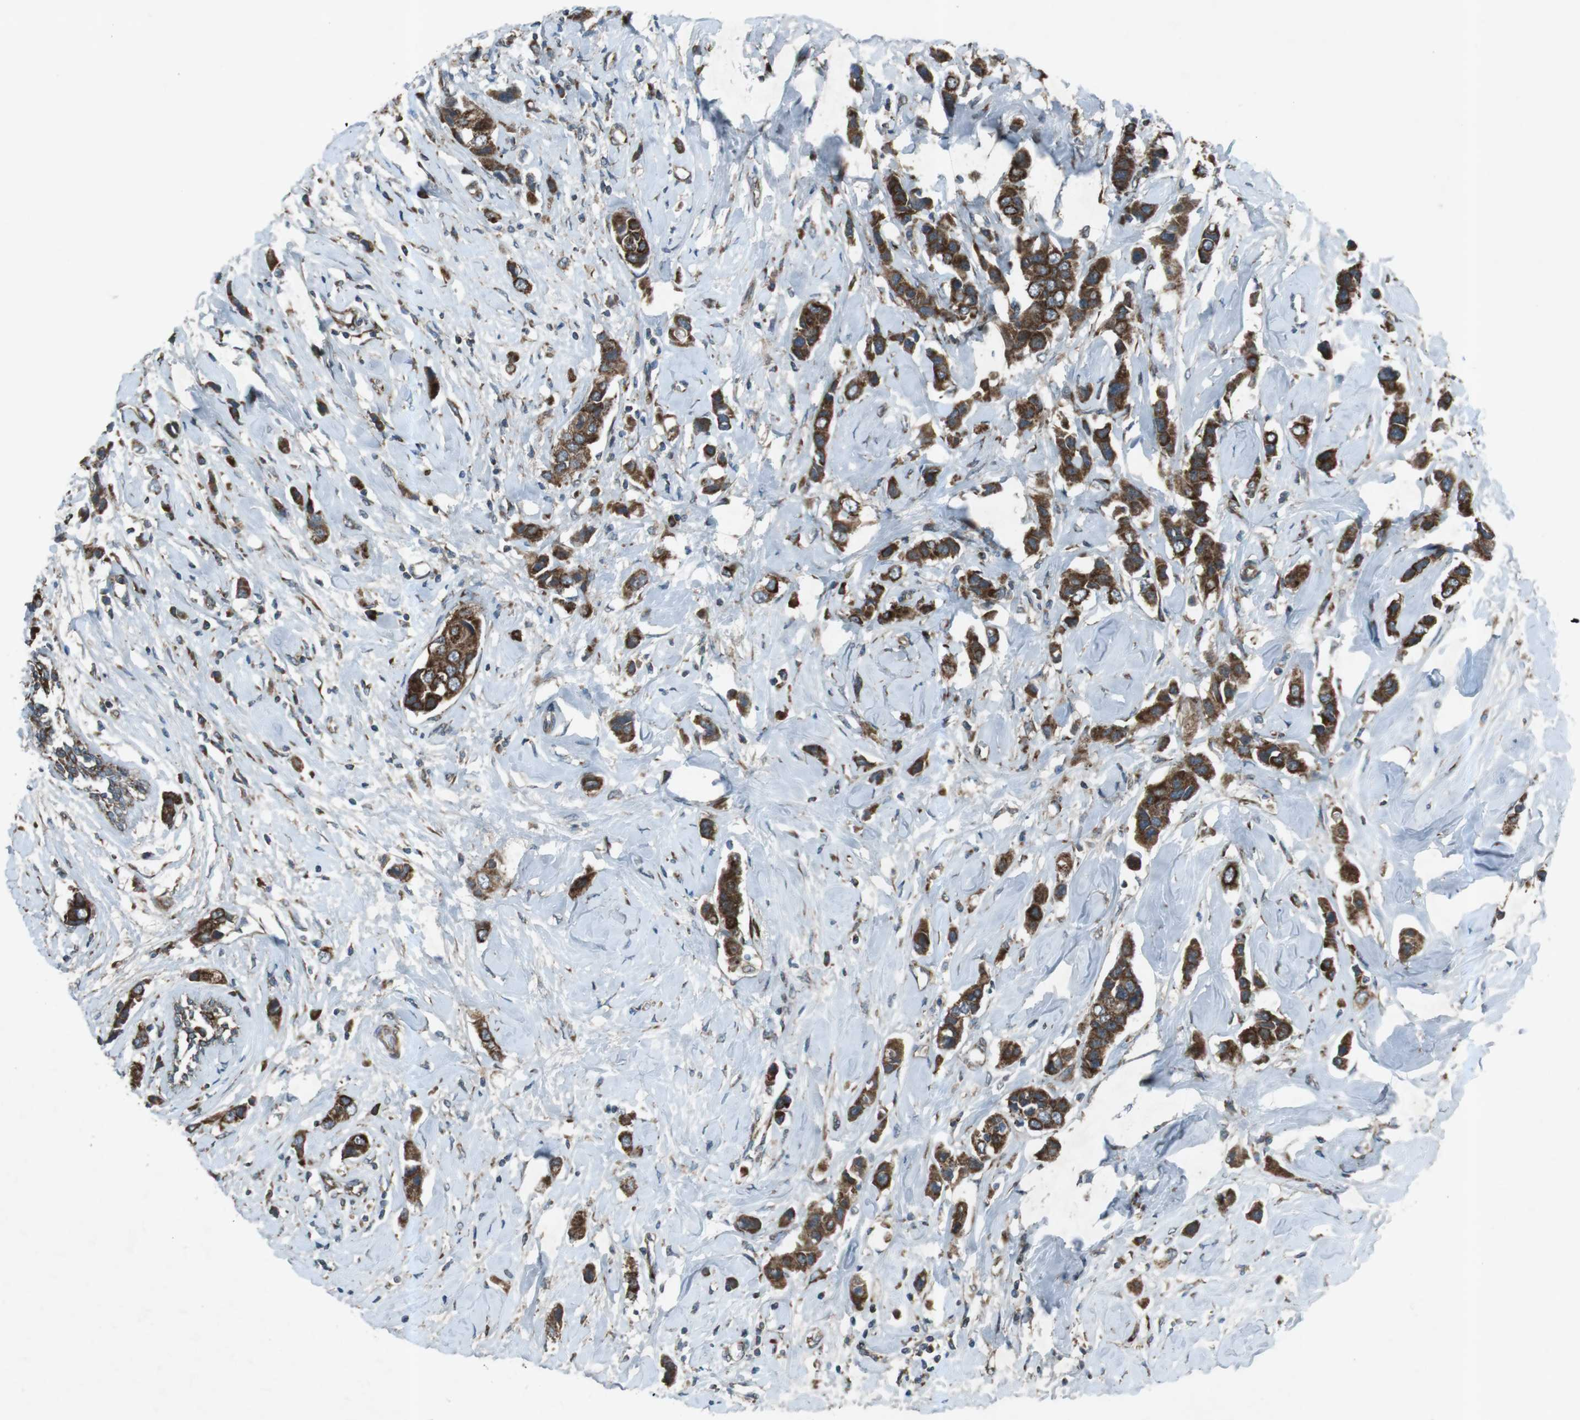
{"staining": {"intensity": "strong", "quantity": ">75%", "location": "cytoplasmic/membranous"}, "tissue": "breast cancer", "cell_type": "Tumor cells", "image_type": "cancer", "snomed": [{"axis": "morphology", "description": "Normal tissue, NOS"}, {"axis": "morphology", "description": "Duct carcinoma"}, {"axis": "topography", "description": "Breast"}], "caption": "Brown immunohistochemical staining in human intraductal carcinoma (breast) displays strong cytoplasmic/membranous positivity in approximately >75% of tumor cells. The protein of interest is stained brown, and the nuclei are stained in blue (DAB (3,3'-diaminobenzidine) IHC with brightfield microscopy, high magnification).", "gene": "SLC41A1", "patient": {"sex": "female", "age": 50}}